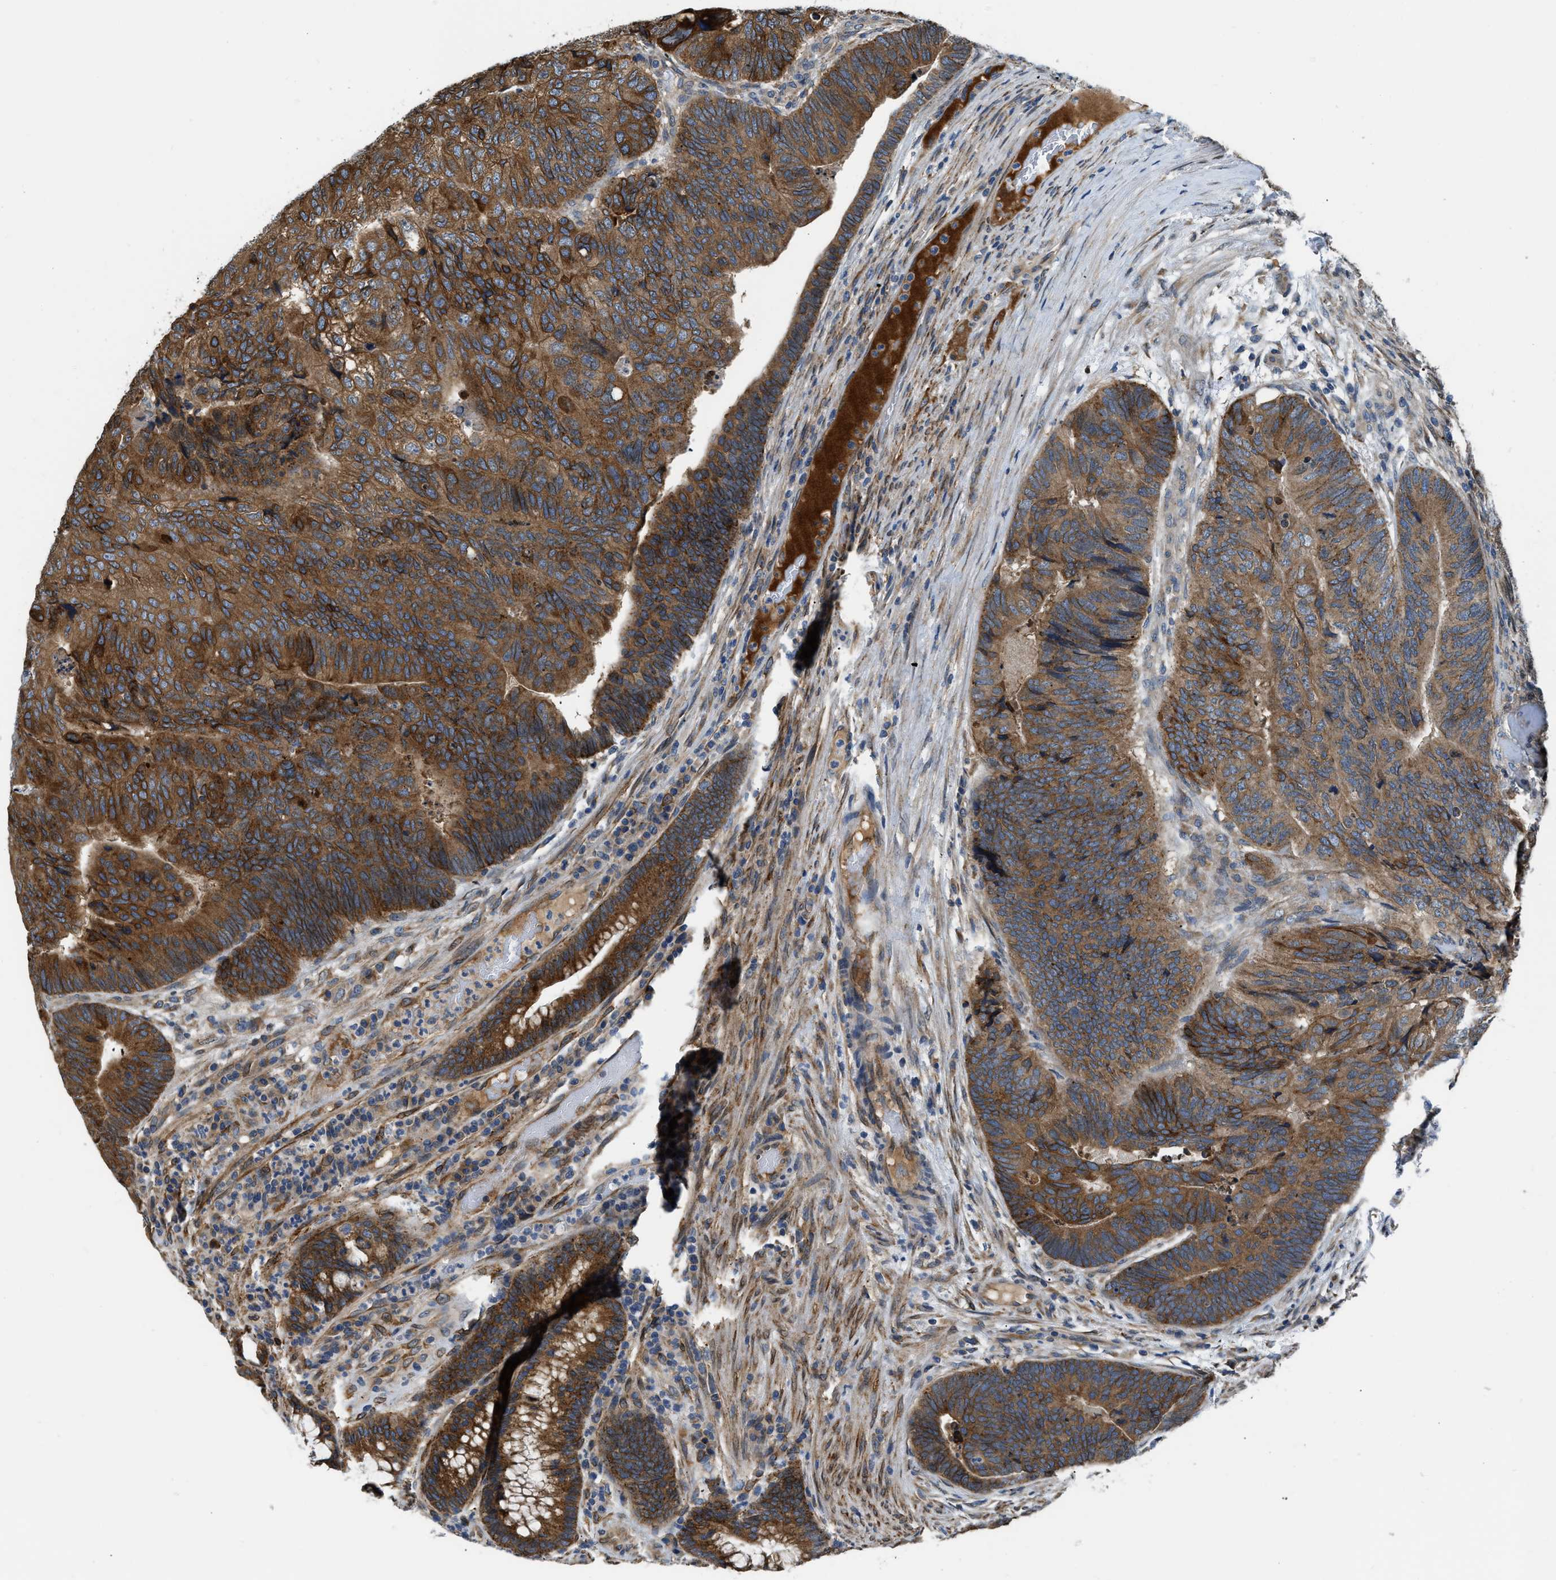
{"staining": {"intensity": "strong", "quantity": ">75%", "location": "cytoplasmic/membranous"}, "tissue": "colorectal cancer", "cell_type": "Tumor cells", "image_type": "cancer", "snomed": [{"axis": "morphology", "description": "Adenocarcinoma, NOS"}, {"axis": "topography", "description": "Colon"}], "caption": "Brown immunohistochemical staining in colorectal cancer reveals strong cytoplasmic/membranous positivity in about >75% of tumor cells.", "gene": "ARL6IP5", "patient": {"sex": "female", "age": 67}}